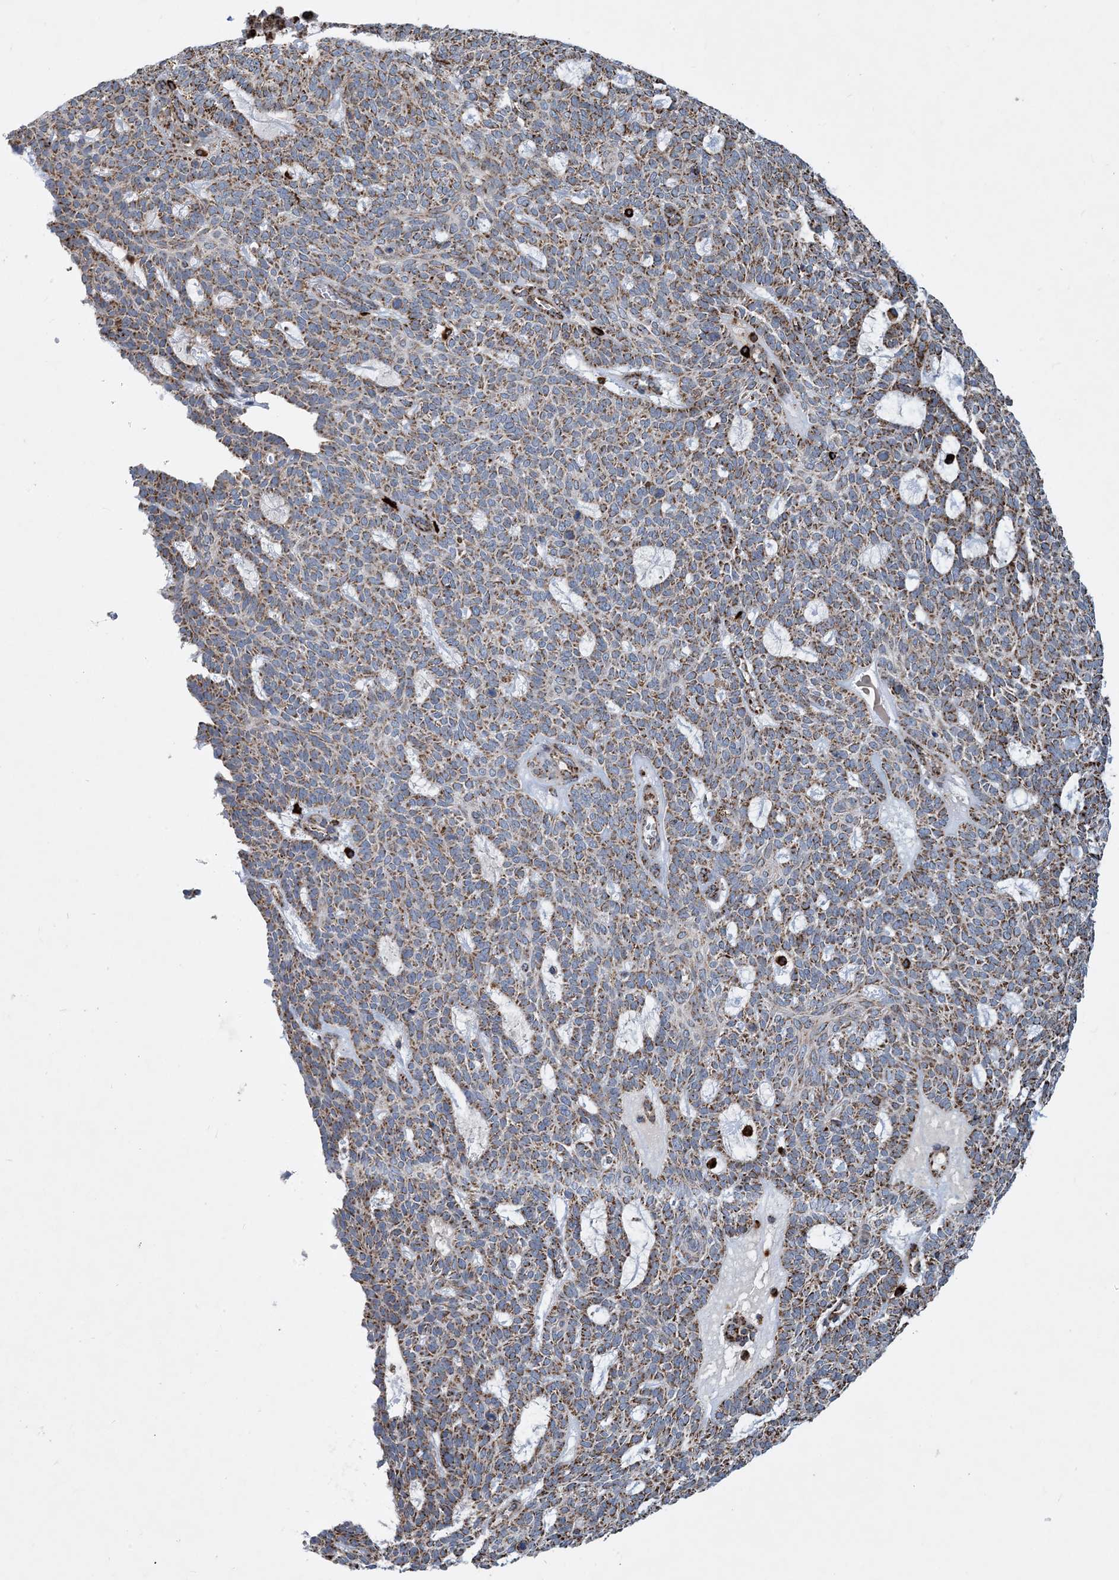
{"staining": {"intensity": "moderate", "quantity": ">75%", "location": "cytoplasmic/membranous"}, "tissue": "skin cancer", "cell_type": "Tumor cells", "image_type": "cancer", "snomed": [{"axis": "morphology", "description": "Squamous cell carcinoma, NOS"}, {"axis": "topography", "description": "Skin"}], "caption": "IHC of squamous cell carcinoma (skin) demonstrates medium levels of moderate cytoplasmic/membranous staining in approximately >75% of tumor cells. (Brightfield microscopy of DAB IHC at high magnification).", "gene": "PCDHGA1", "patient": {"sex": "female", "age": 90}}